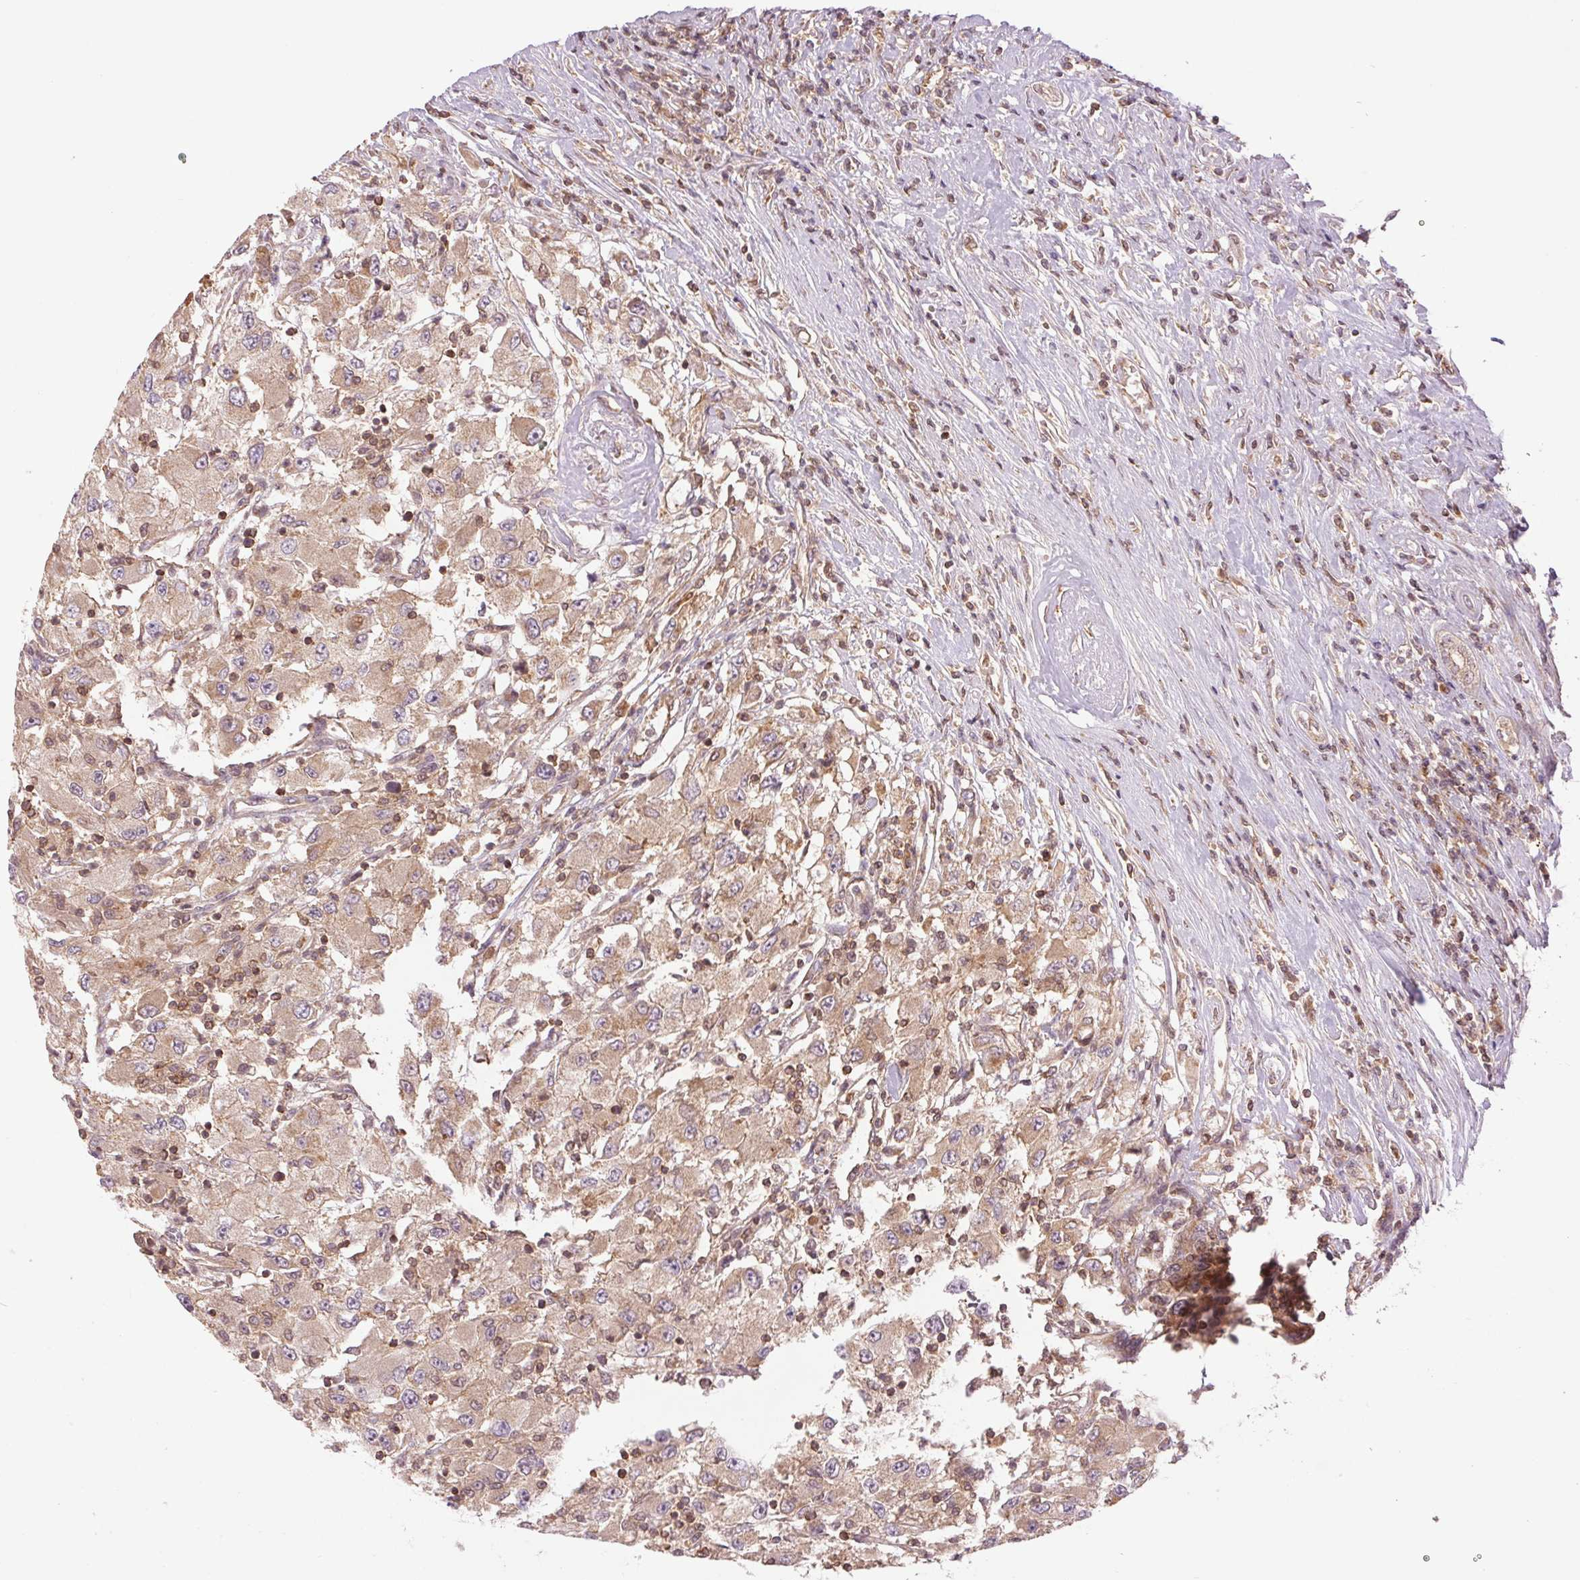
{"staining": {"intensity": "weak", "quantity": ">75%", "location": "cytoplasmic/membranous"}, "tissue": "renal cancer", "cell_type": "Tumor cells", "image_type": "cancer", "snomed": [{"axis": "morphology", "description": "Adenocarcinoma, NOS"}, {"axis": "topography", "description": "Kidney"}], "caption": "Immunohistochemical staining of renal cancer (adenocarcinoma) demonstrates low levels of weak cytoplasmic/membranous positivity in about >75% of tumor cells. (brown staining indicates protein expression, while blue staining denotes nuclei).", "gene": "STARD7", "patient": {"sex": "female", "age": 67}}